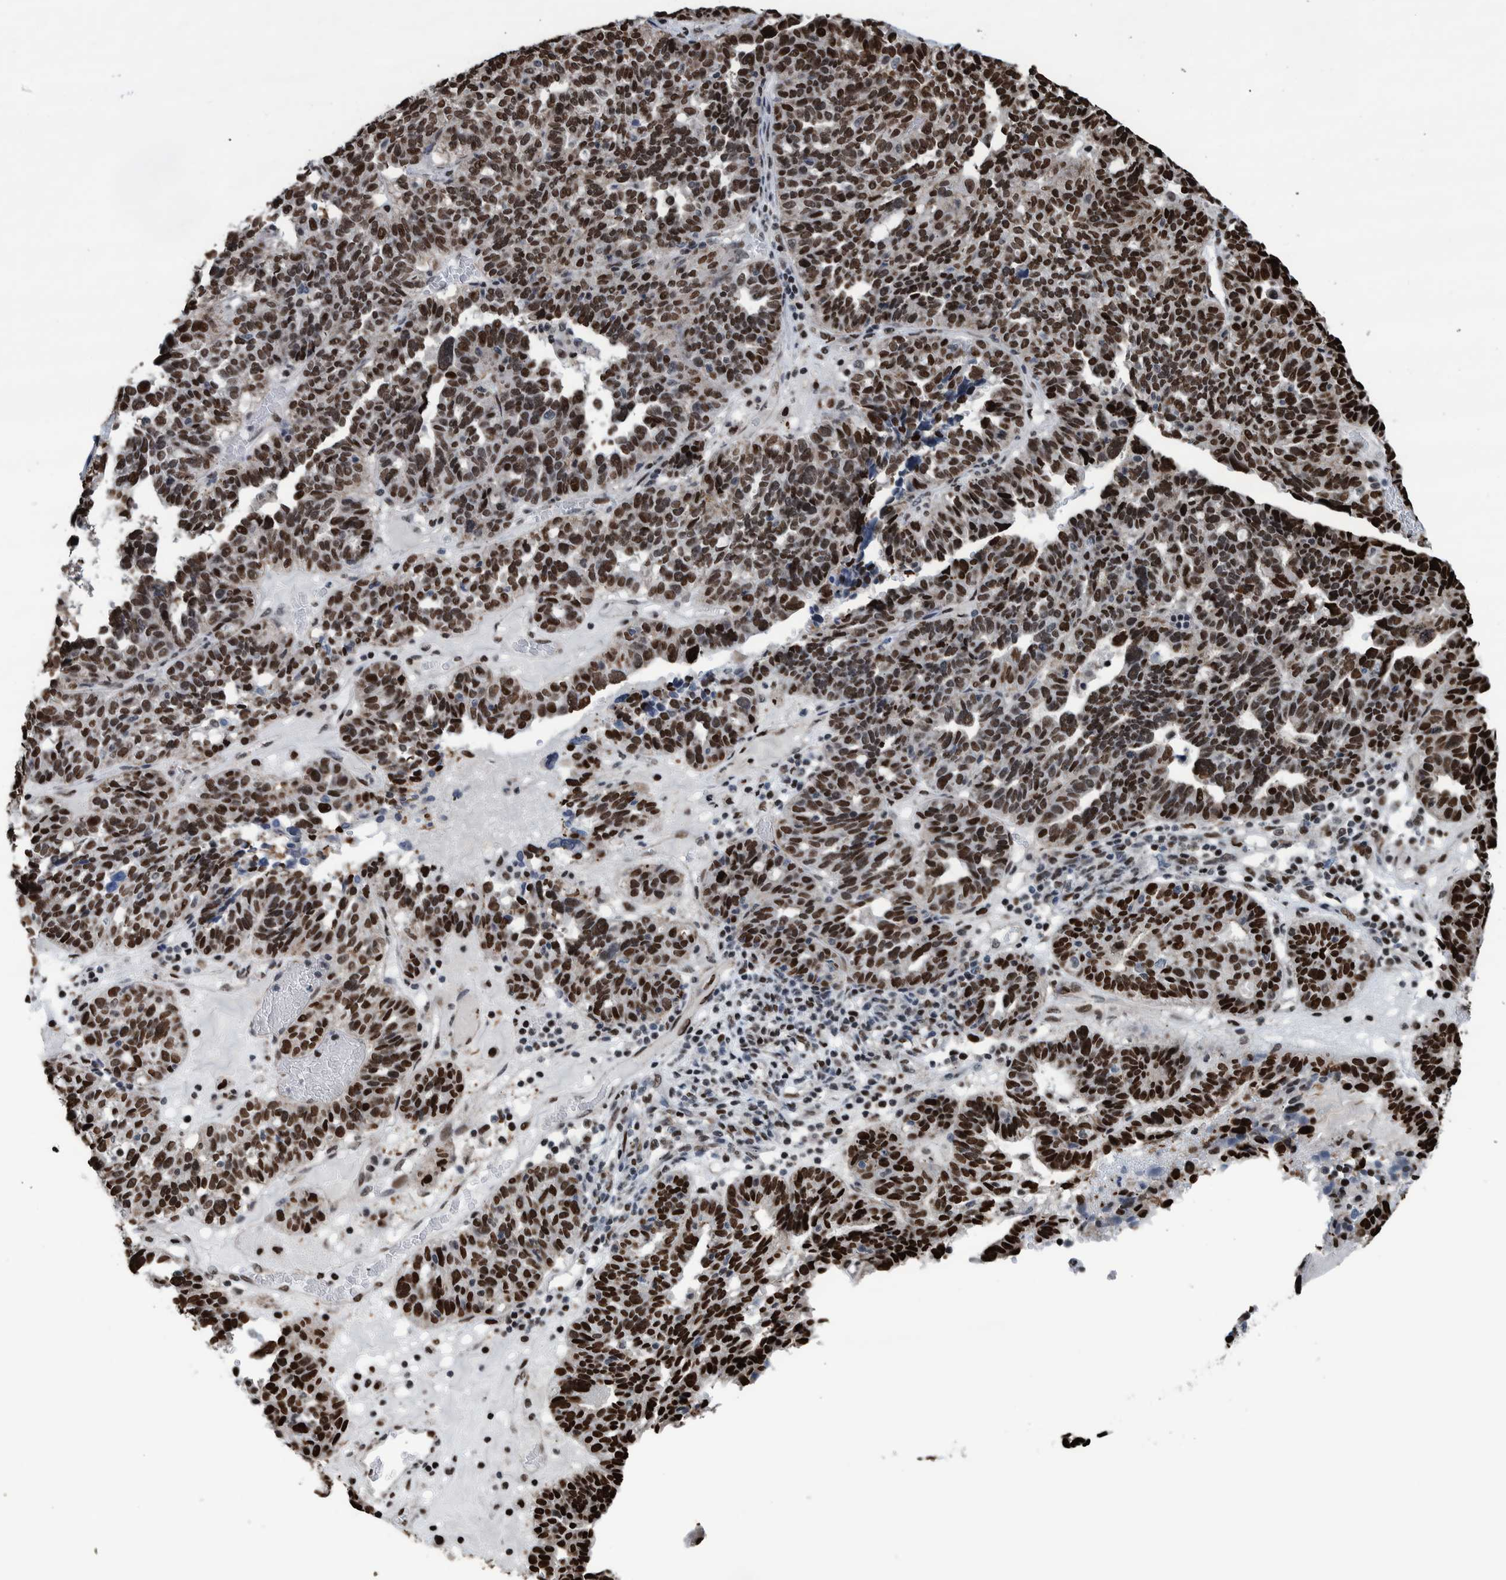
{"staining": {"intensity": "strong", "quantity": ">75%", "location": "nuclear"}, "tissue": "ovarian cancer", "cell_type": "Tumor cells", "image_type": "cancer", "snomed": [{"axis": "morphology", "description": "Cystadenocarcinoma, serous, NOS"}, {"axis": "topography", "description": "Ovary"}], "caption": "This micrograph shows IHC staining of human ovarian cancer, with high strong nuclear staining in approximately >75% of tumor cells.", "gene": "HEATR9", "patient": {"sex": "female", "age": 59}}